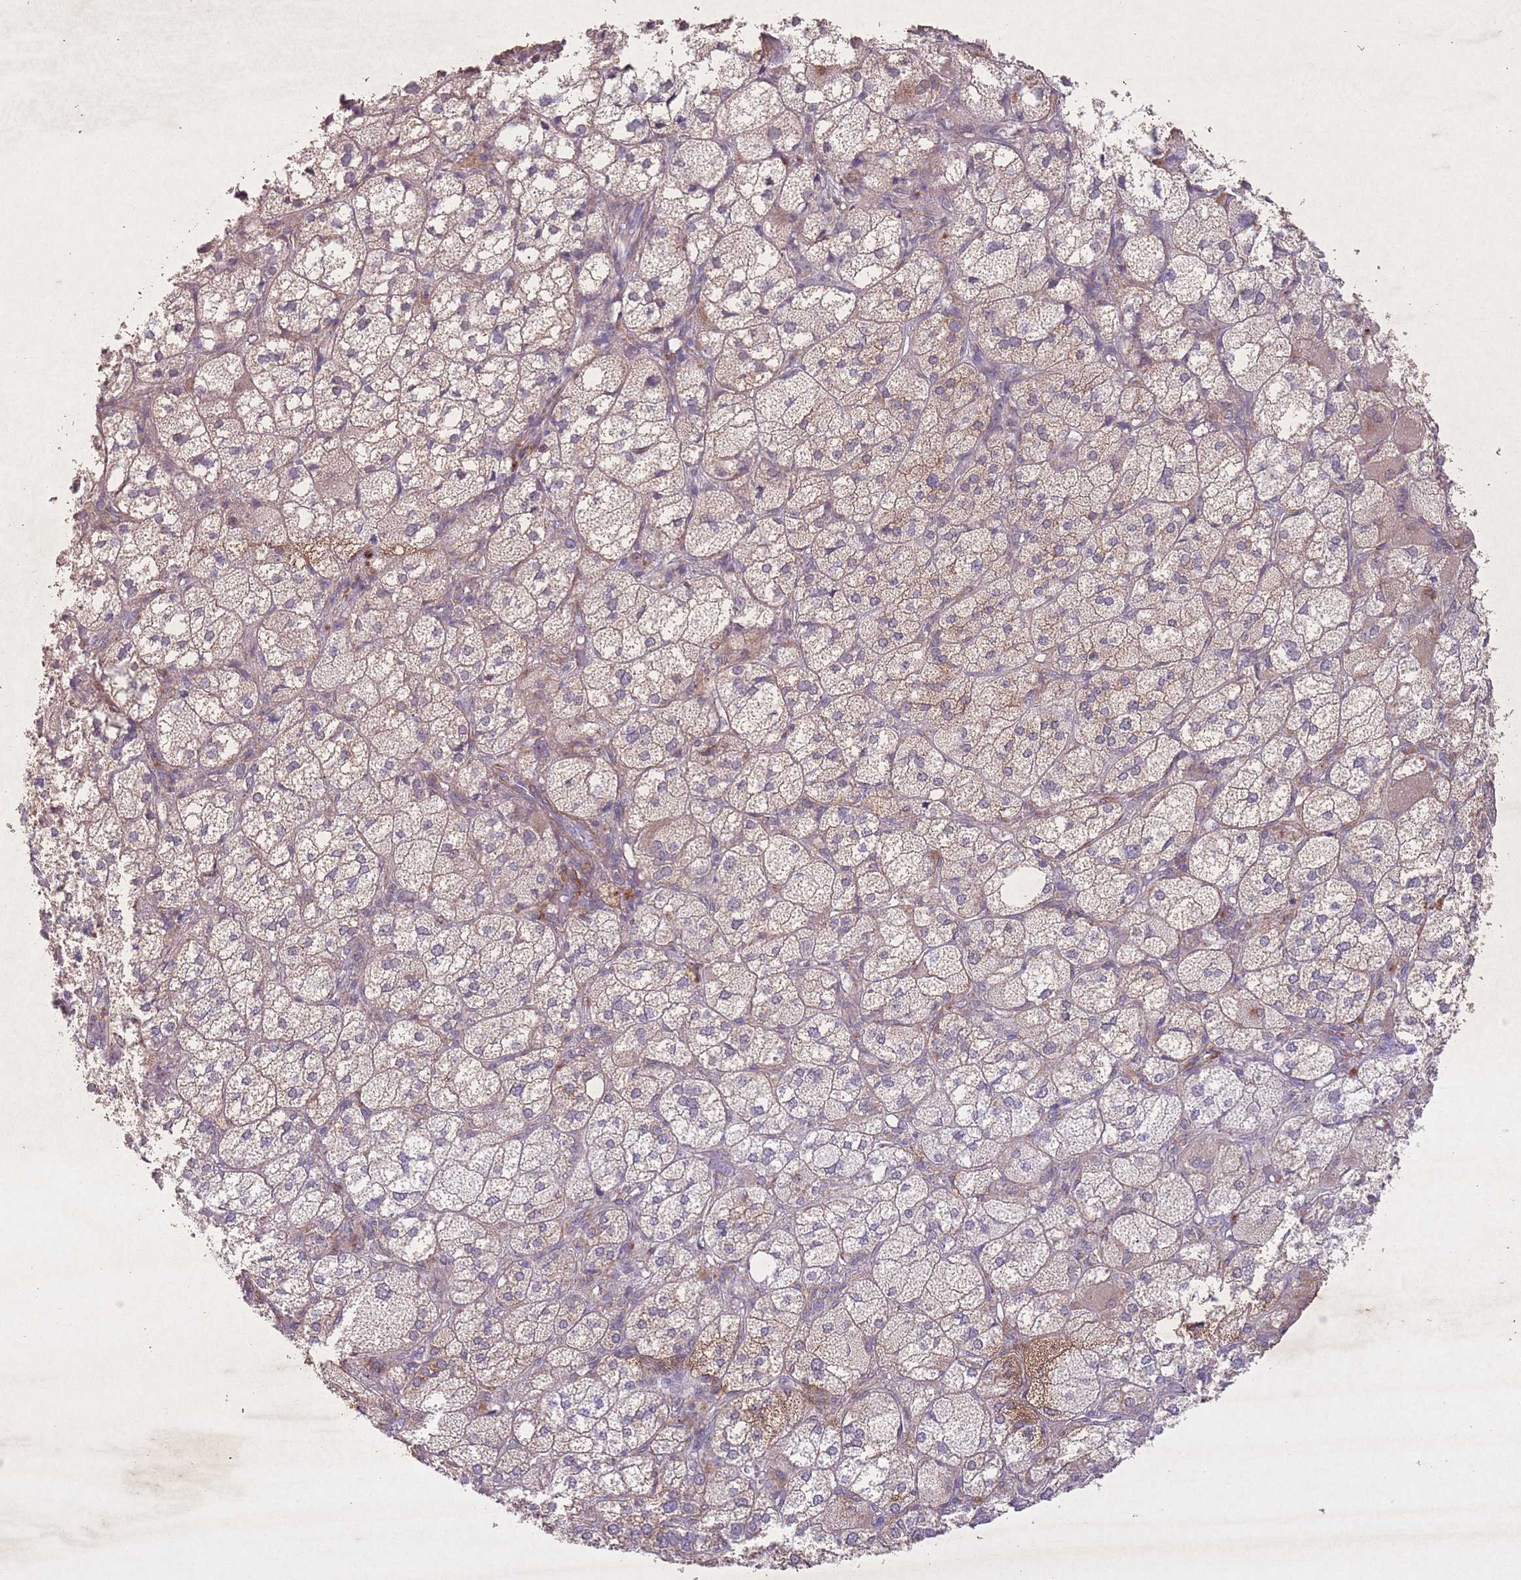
{"staining": {"intensity": "moderate", "quantity": "25%-75%", "location": "cytoplasmic/membranous,nuclear"}, "tissue": "adrenal gland", "cell_type": "Glandular cells", "image_type": "normal", "snomed": [{"axis": "morphology", "description": "Normal tissue, NOS"}, {"axis": "topography", "description": "Adrenal gland"}], "caption": "High-magnification brightfield microscopy of unremarkable adrenal gland stained with DAB (brown) and counterstained with hematoxylin (blue). glandular cells exhibit moderate cytoplasmic/membranous,nuclear expression is appreciated in about25%-75% of cells. The protein of interest is shown in brown color, while the nuclei are stained blue.", "gene": "CCNI", "patient": {"sex": "female", "age": 61}}